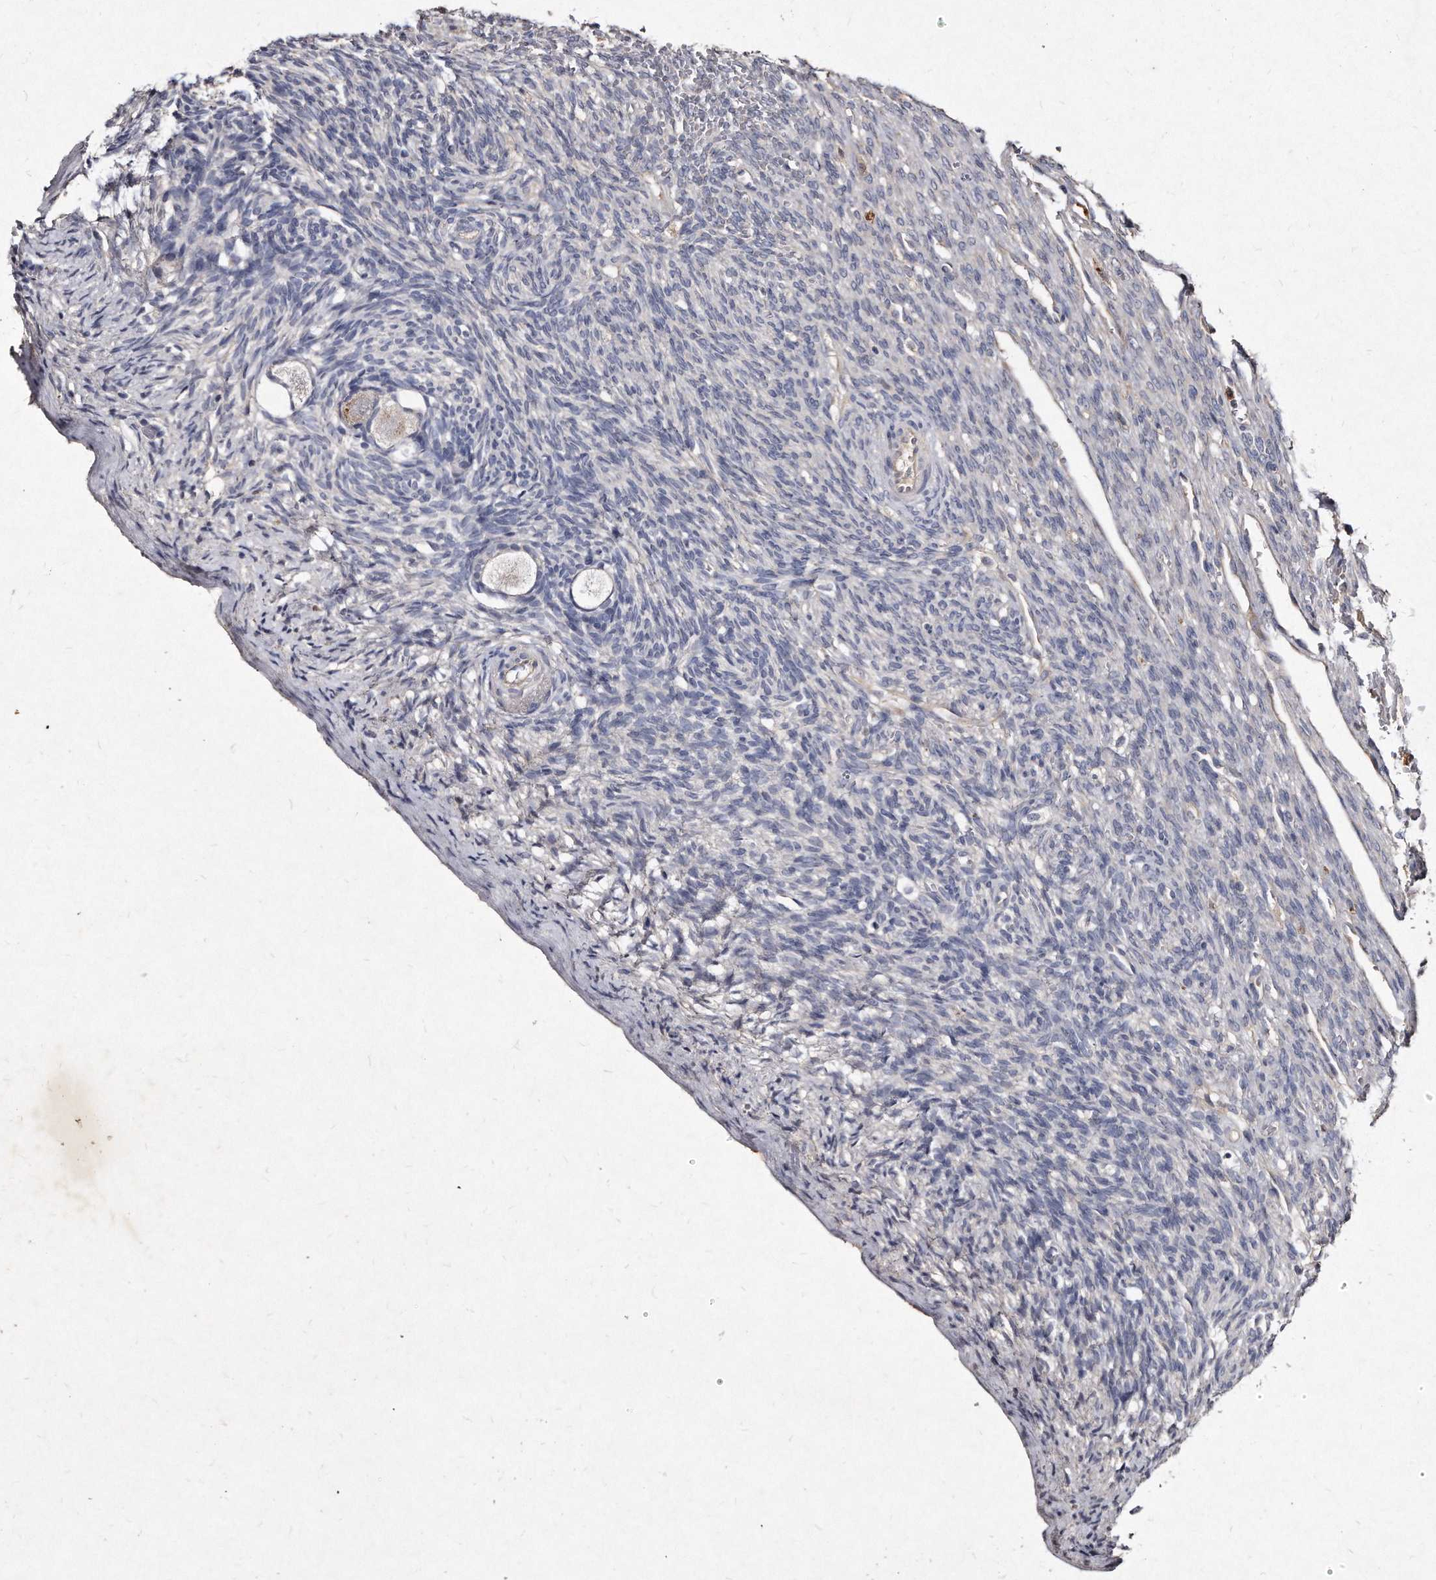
{"staining": {"intensity": "weak", "quantity": "<25%", "location": "cytoplasmic/membranous"}, "tissue": "ovary", "cell_type": "Follicle cells", "image_type": "normal", "snomed": [{"axis": "morphology", "description": "Normal tissue, NOS"}, {"axis": "topography", "description": "Ovary"}], "caption": "This photomicrograph is of normal ovary stained with IHC to label a protein in brown with the nuclei are counter-stained blue. There is no positivity in follicle cells. (Stains: DAB IHC with hematoxylin counter stain, Microscopy: brightfield microscopy at high magnification).", "gene": "KLHDC3", "patient": {"sex": "female", "age": 34}}